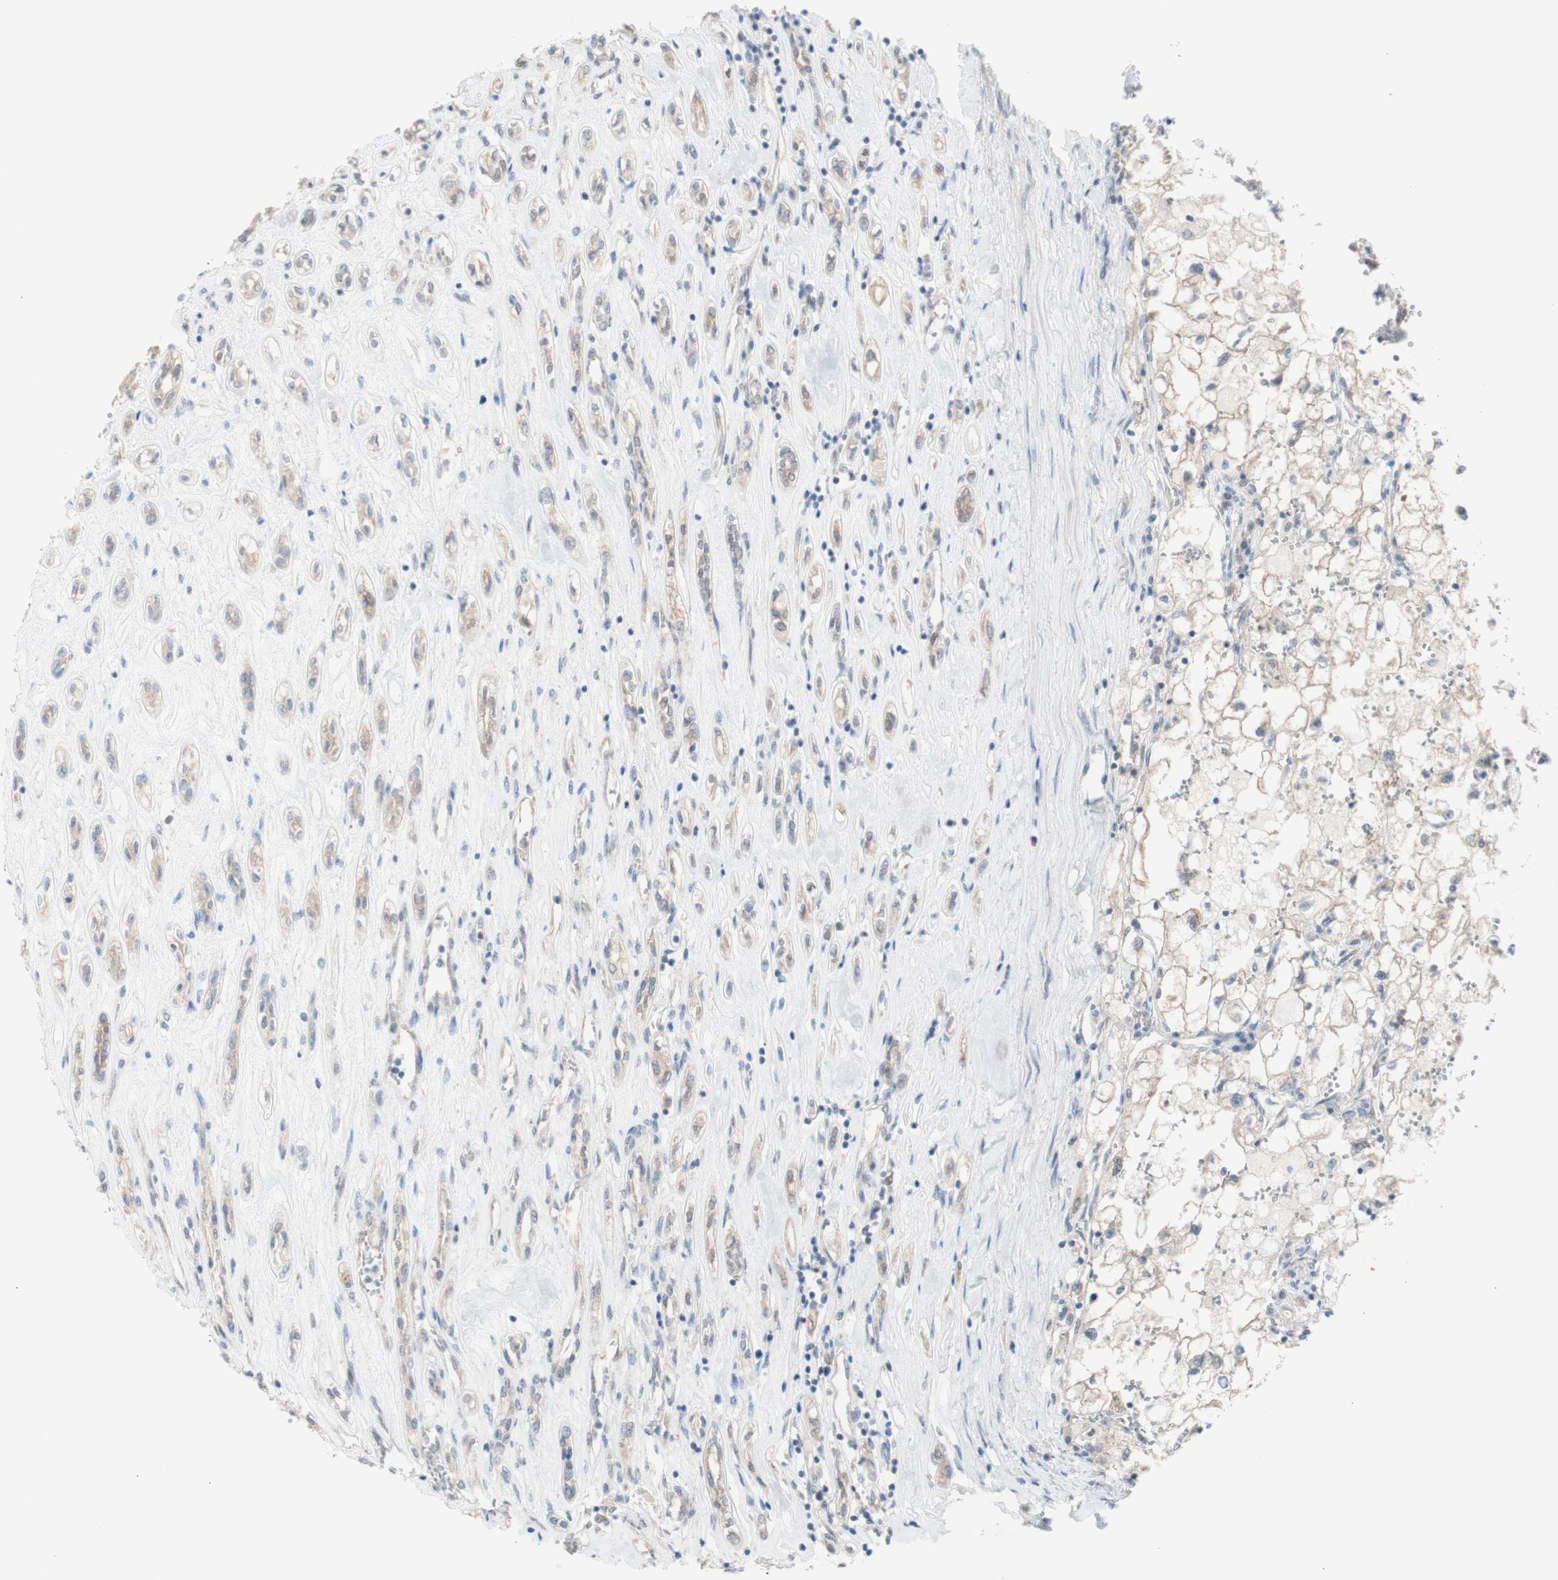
{"staining": {"intensity": "weak", "quantity": ">75%", "location": "cytoplasmic/membranous"}, "tissue": "renal cancer", "cell_type": "Tumor cells", "image_type": "cancer", "snomed": [{"axis": "morphology", "description": "Adenocarcinoma, NOS"}, {"axis": "topography", "description": "Kidney"}], "caption": "Protein expression analysis of human renal cancer reveals weak cytoplasmic/membranous expression in about >75% of tumor cells. (DAB IHC, brown staining for protein, blue staining for nuclei).", "gene": "PRMT5", "patient": {"sex": "female", "age": 70}}